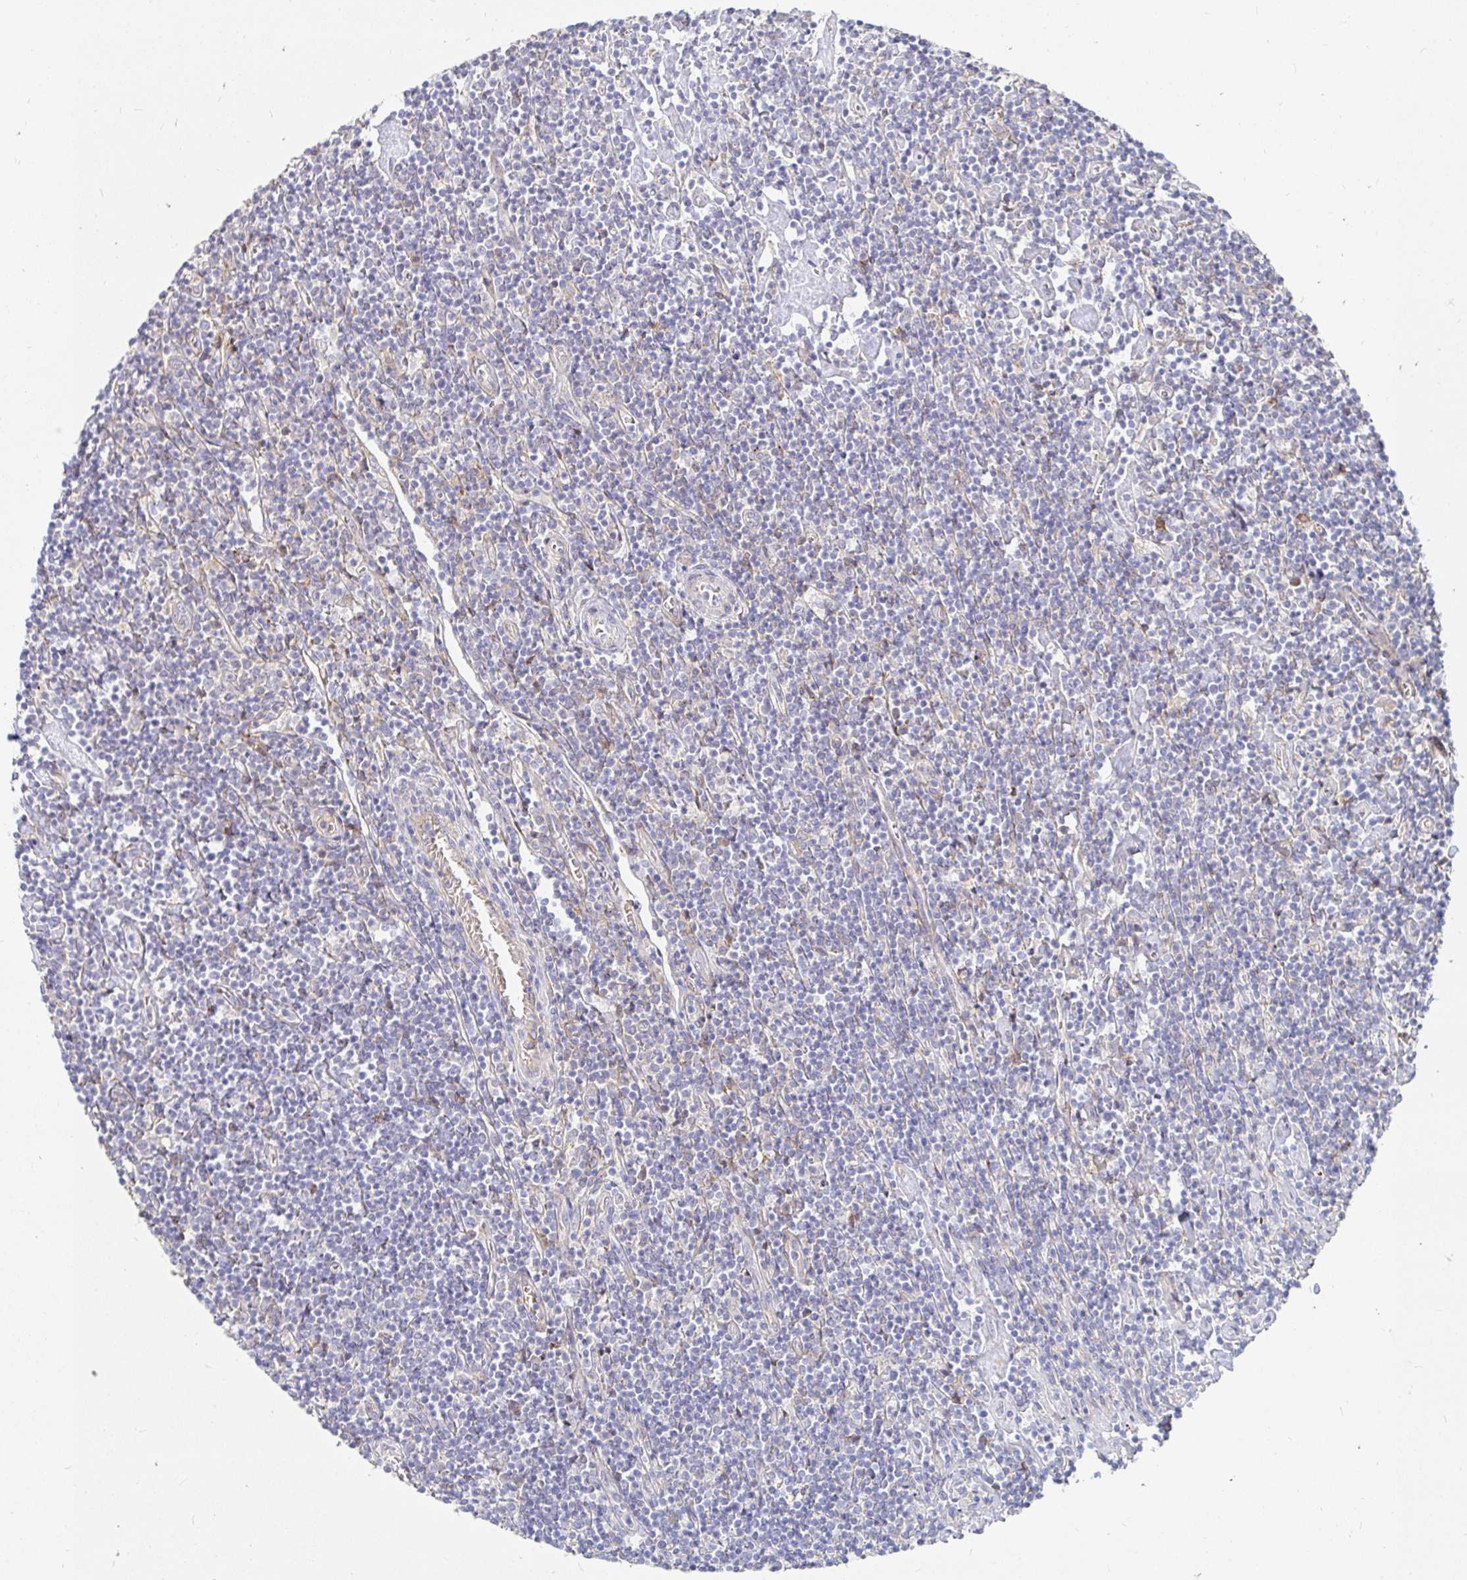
{"staining": {"intensity": "negative", "quantity": "none", "location": "none"}, "tissue": "lymphoma", "cell_type": "Tumor cells", "image_type": "cancer", "snomed": [{"axis": "morphology", "description": "Hodgkin's disease, NOS"}, {"axis": "topography", "description": "Lymph node"}], "caption": "This is an immunohistochemistry image of lymphoma. There is no positivity in tumor cells.", "gene": "KCTD19", "patient": {"sex": "male", "age": 40}}